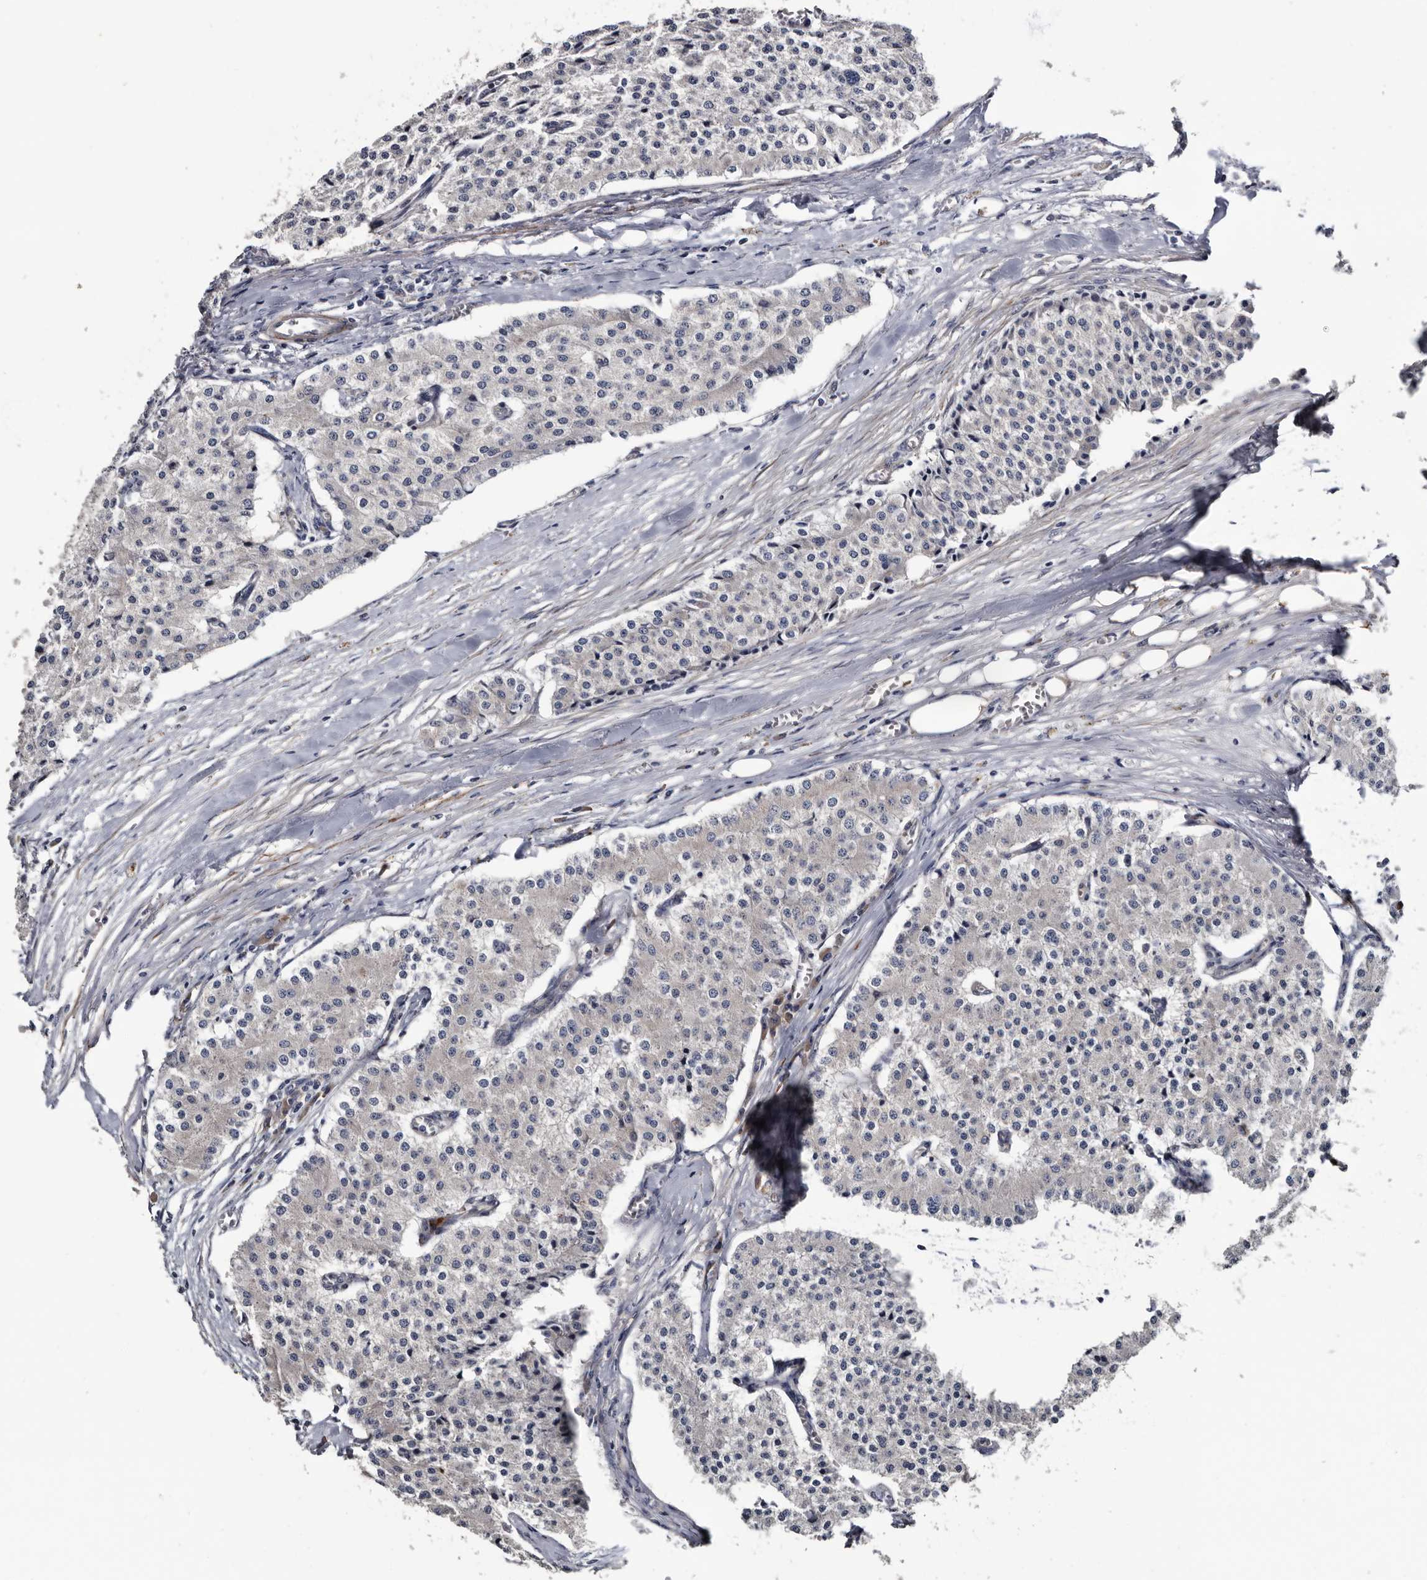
{"staining": {"intensity": "negative", "quantity": "none", "location": "none"}, "tissue": "carcinoid", "cell_type": "Tumor cells", "image_type": "cancer", "snomed": [{"axis": "morphology", "description": "Carcinoid, malignant, NOS"}, {"axis": "topography", "description": "Colon"}], "caption": "Immunohistochemistry micrograph of human carcinoid stained for a protein (brown), which shows no expression in tumor cells.", "gene": "IARS1", "patient": {"sex": "female", "age": 52}}